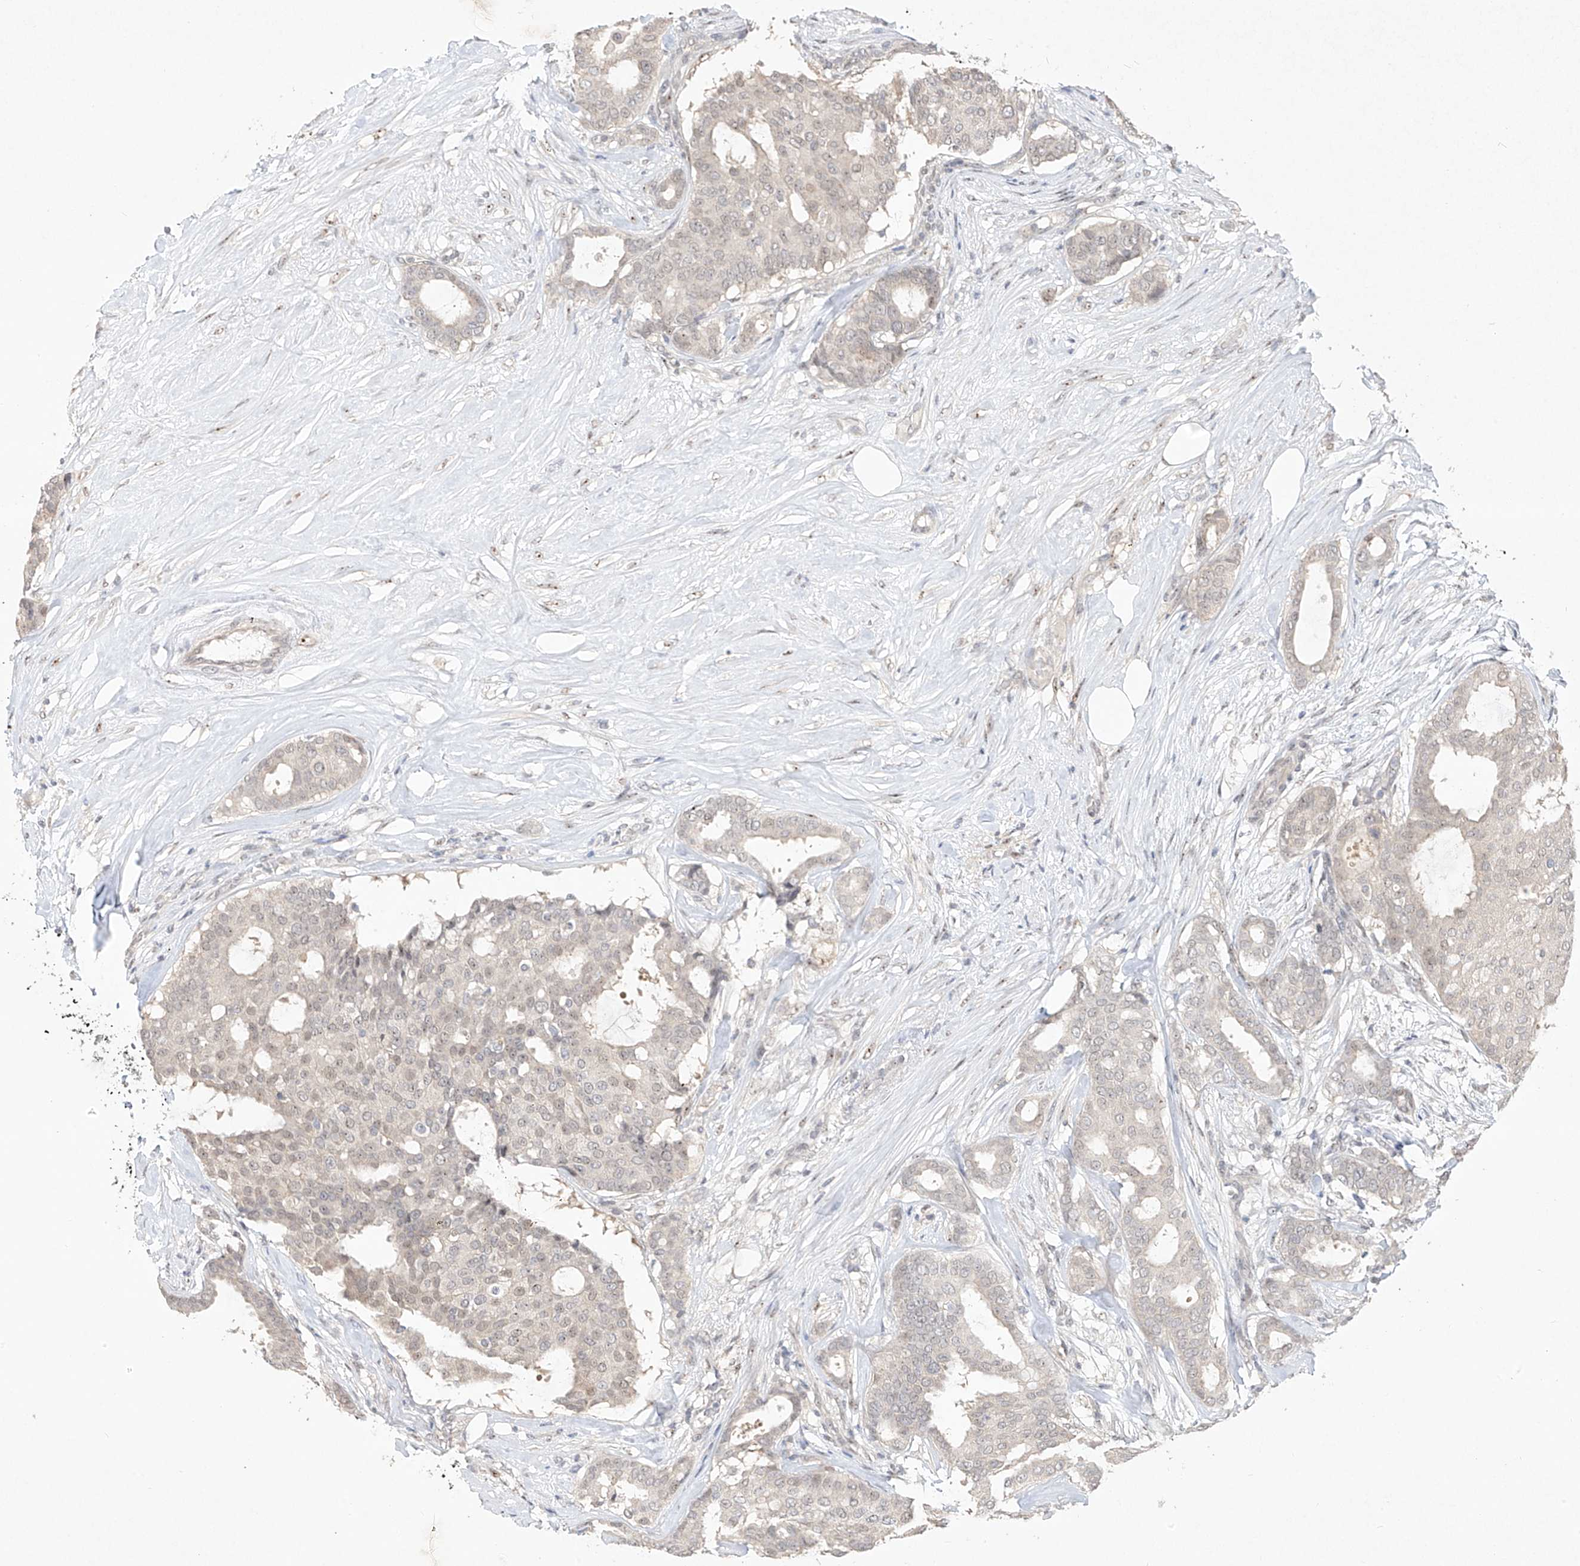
{"staining": {"intensity": "negative", "quantity": "none", "location": "none"}, "tissue": "breast cancer", "cell_type": "Tumor cells", "image_type": "cancer", "snomed": [{"axis": "morphology", "description": "Duct carcinoma"}, {"axis": "topography", "description": "Breast"}], "caption": "An immunohistochemistry micrograph of intraductal carcinoma (breast) is shown. There is no staining in tumor cells of intraductal carcinoma (breast).", "gene": "TASP1", "patient": {"sex": "female", "age": 75}}